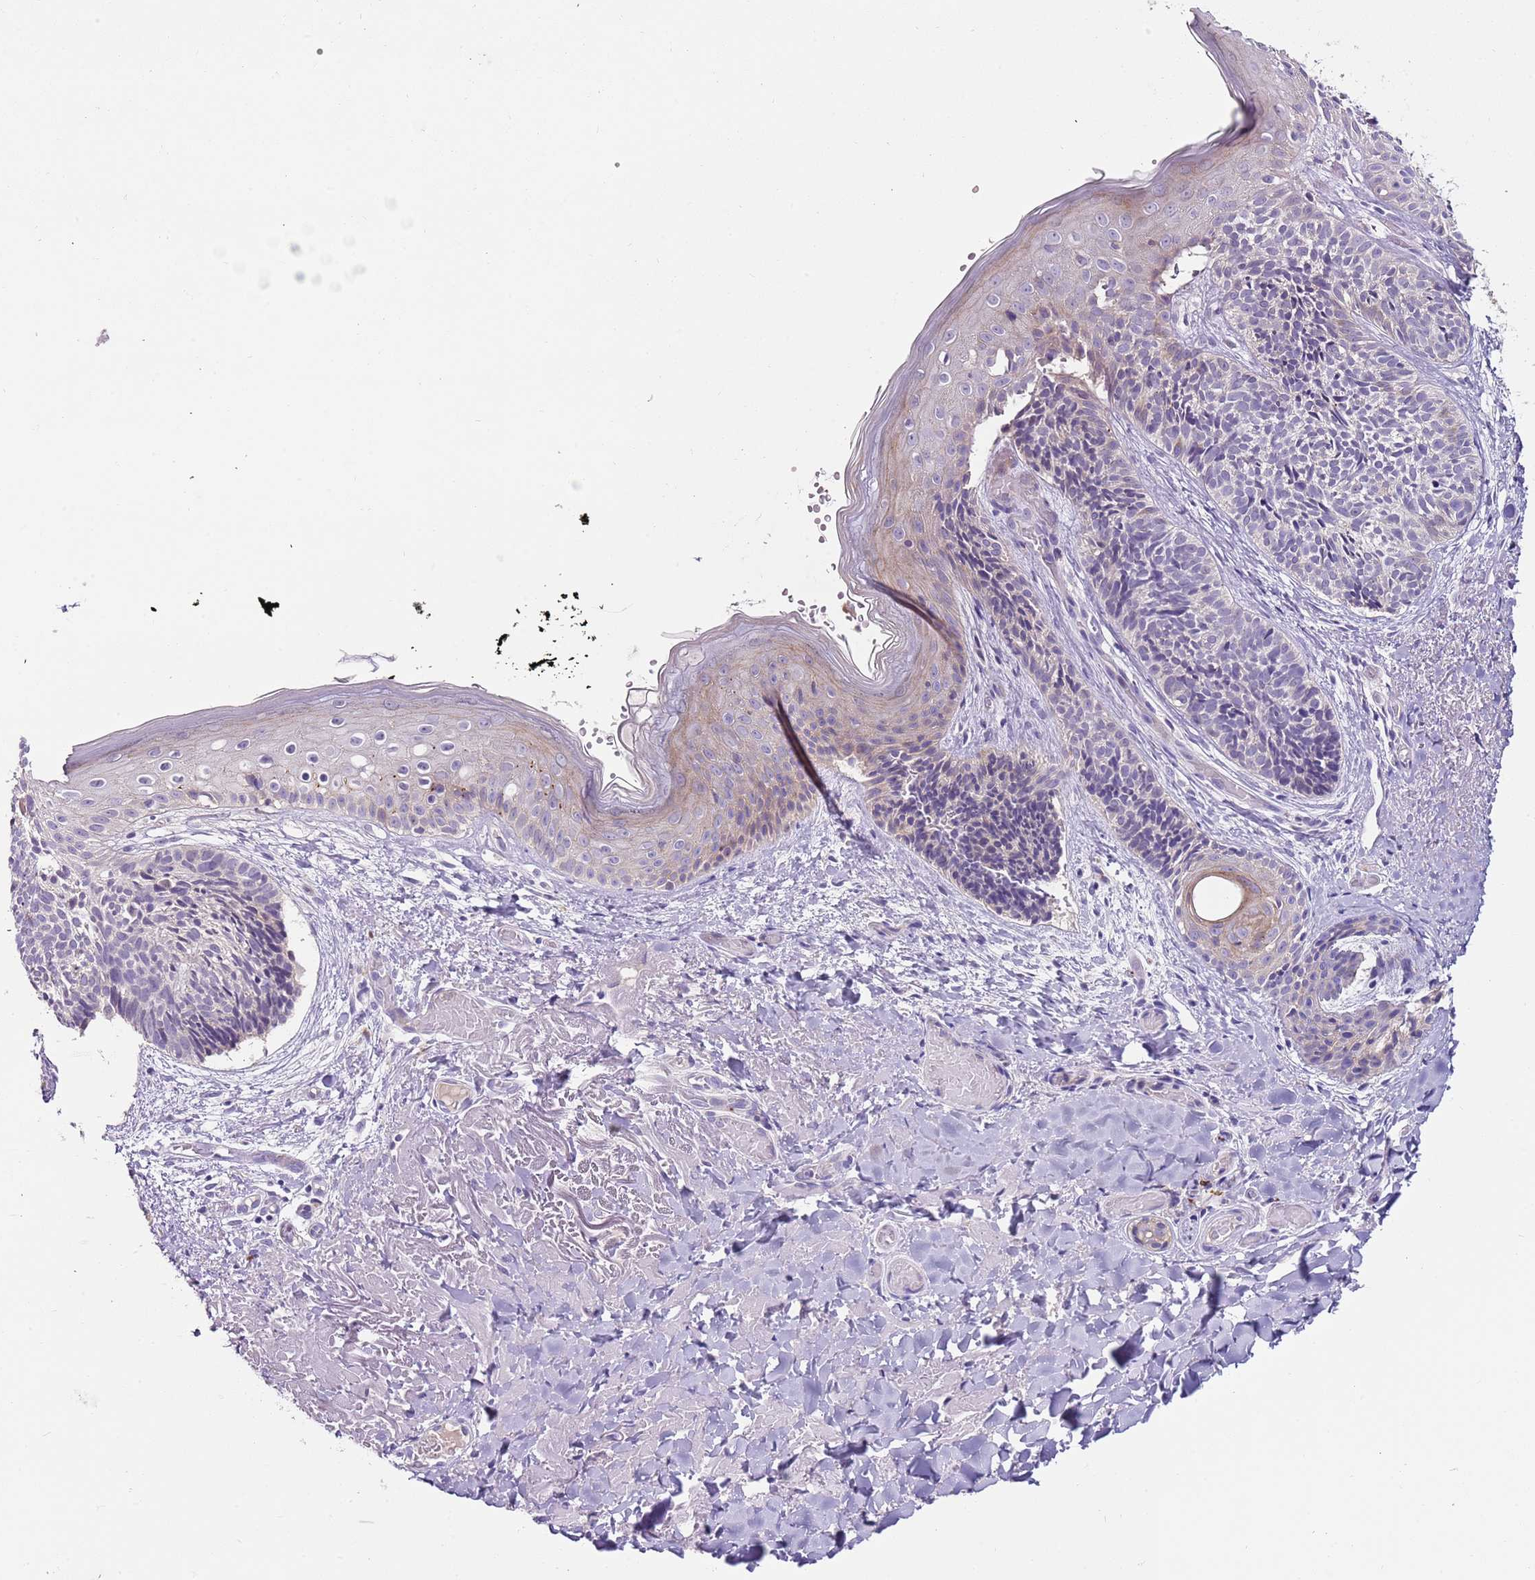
{"staining": {"intensity": "negative", "quantity": "none", "location": "none"}, "tissue": "skin cancer", "cell_type": "Tumor cells", "image_type": "cancer", "snomed": [{"axis": "morphology", "description": "Basal cell carcinoma"}, {"axis": "topography", "description": "Skin"}], "caption": "IHC histopathology image of human skin cancer stained for a protein (brown), which exhibits no expression in tumor cells.", "gene": "C2CD3", "patient": {"sex": "male", "age": 84}}